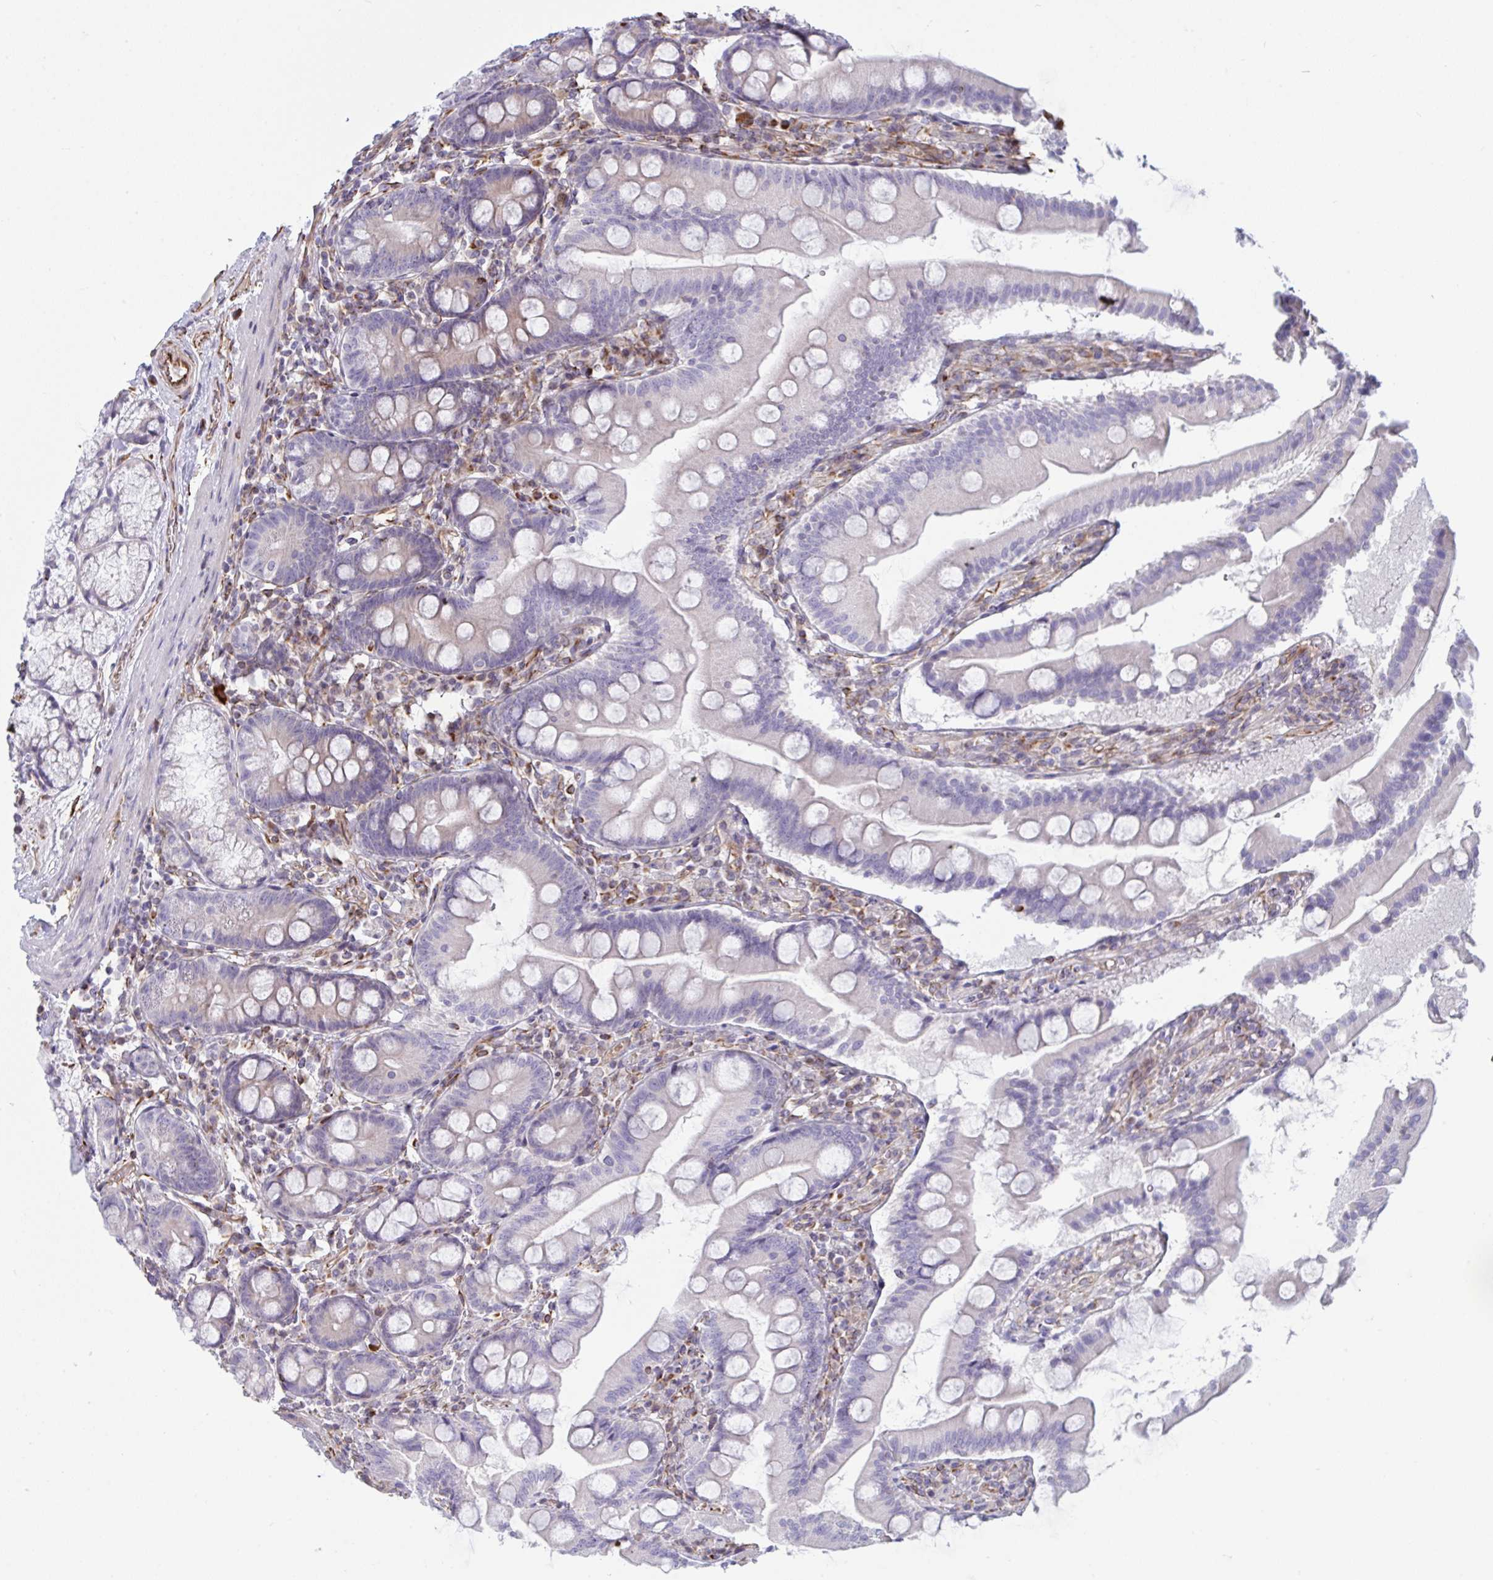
{"staining": {"intensity": "moderate", "quantity": "25%-75%", "location": "cytoplasmic/membranous"}, "tissue": "duodenum", "cell_type": "Glandular cells", "image_type": "normal", "snomed": [{"axis": "morphology", "description": "Normal tissue, NOS"}, {"axis": "topography", "description": "Duodenum"}], "caption": "Immunohistochemical staining of benign duodenum displays moderate cytoplasmic/membranous protein positivity in approximately 25%-75% of glandular cells.", "gene": "DCBLD1", "patient": {"sex": "female", "age": 67}}